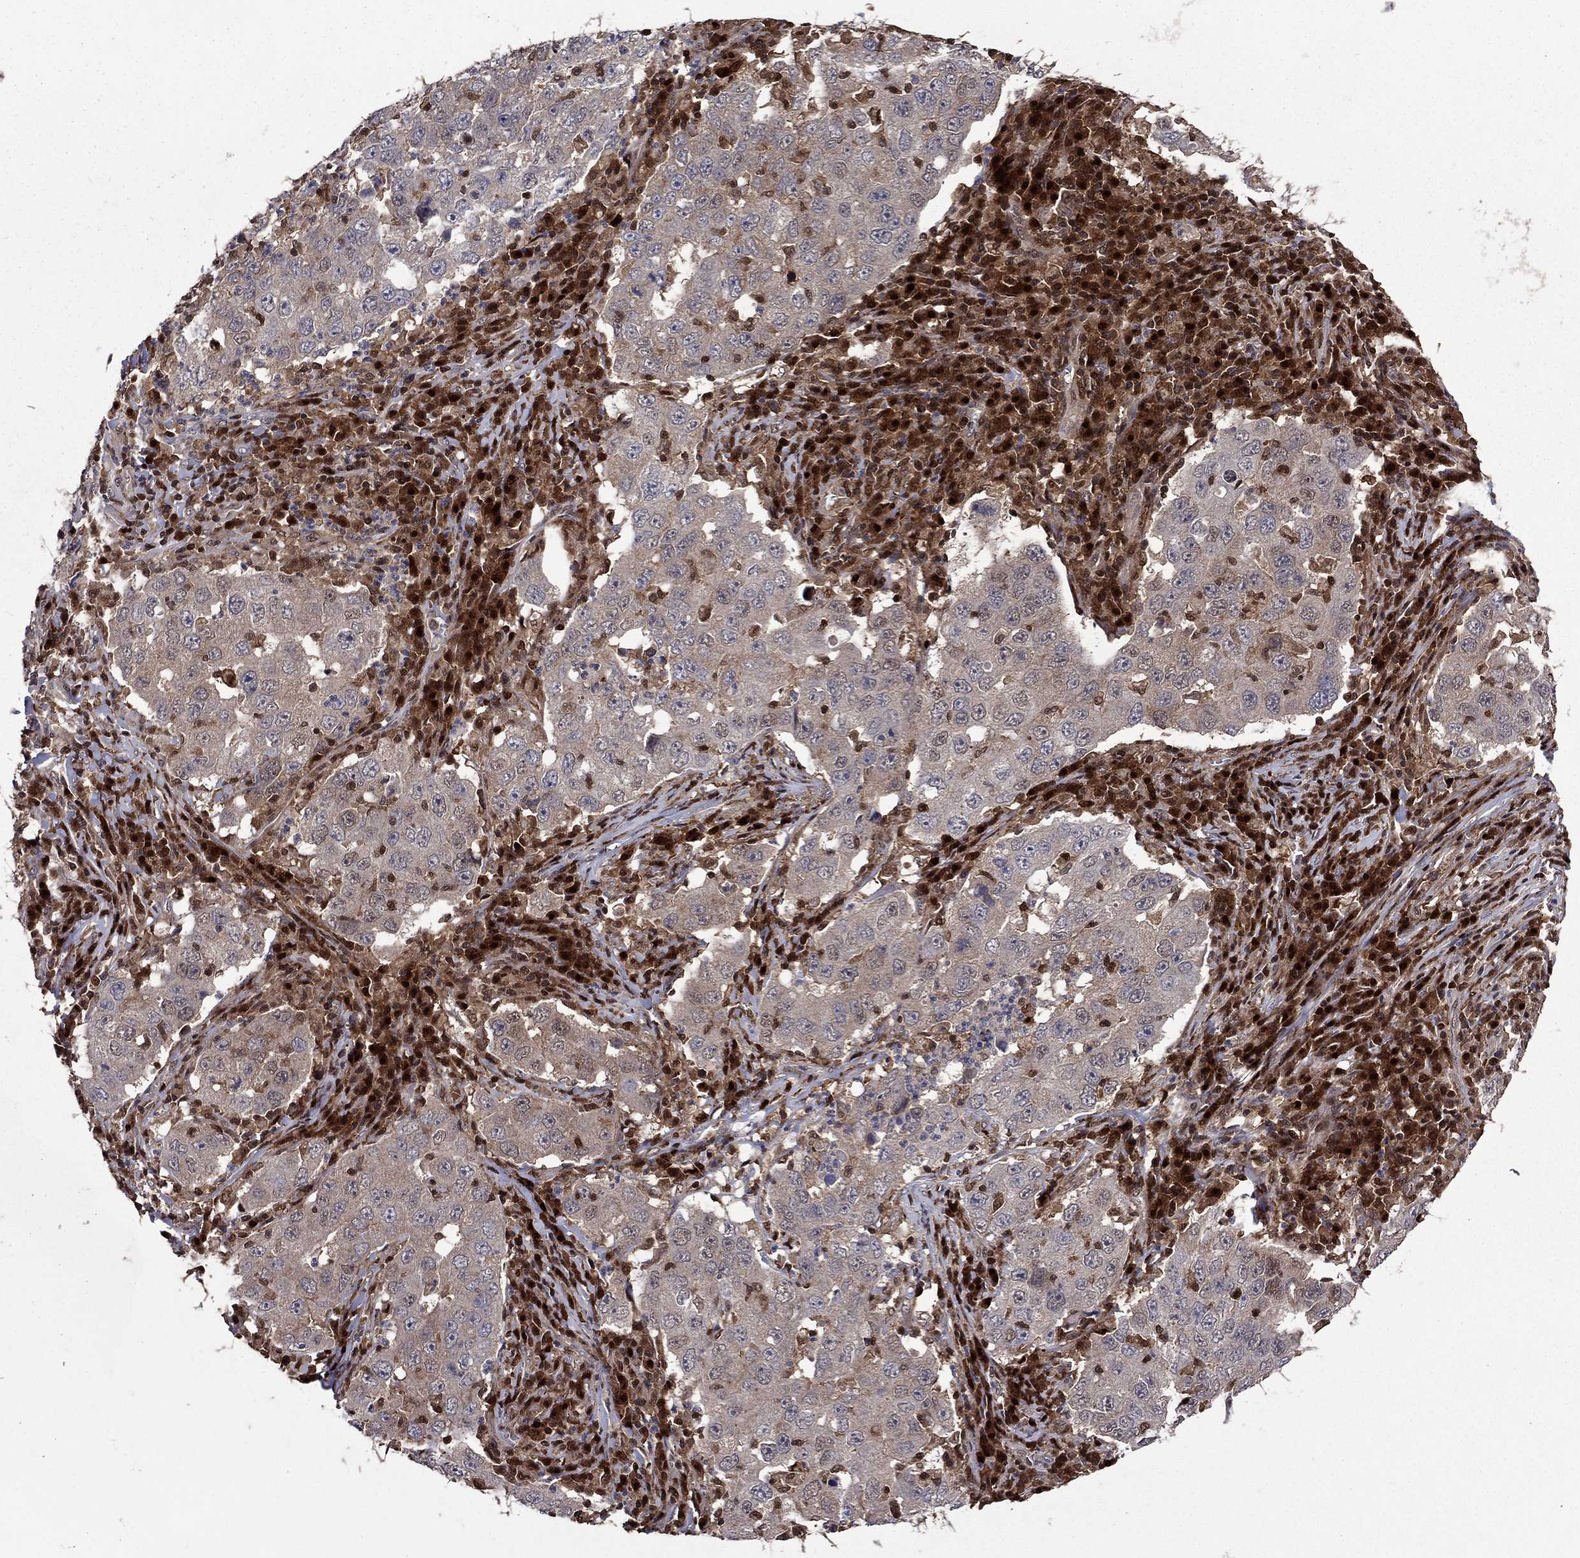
{"staining": {"intensity": "weak", "quantity": "25%-75%", "location": "cytoplasmic/membranous"}, "tissue": "lung cancer", "cell_type": "Tumor cells", "image_type": "cancer", "snomed": [{"axis": "morphology", "description": "Adenocarcinoma, NOS"}, {"axis": "topography", "description": "Lung"}], "caption": "A micrograph of lung adenocarcinoma stained for a protein exhibits weak cytoplasmic/membranous brown staining in tumor cells.", "gene": "APPBP2", "patient": {"sex": "male", "age": 73}}